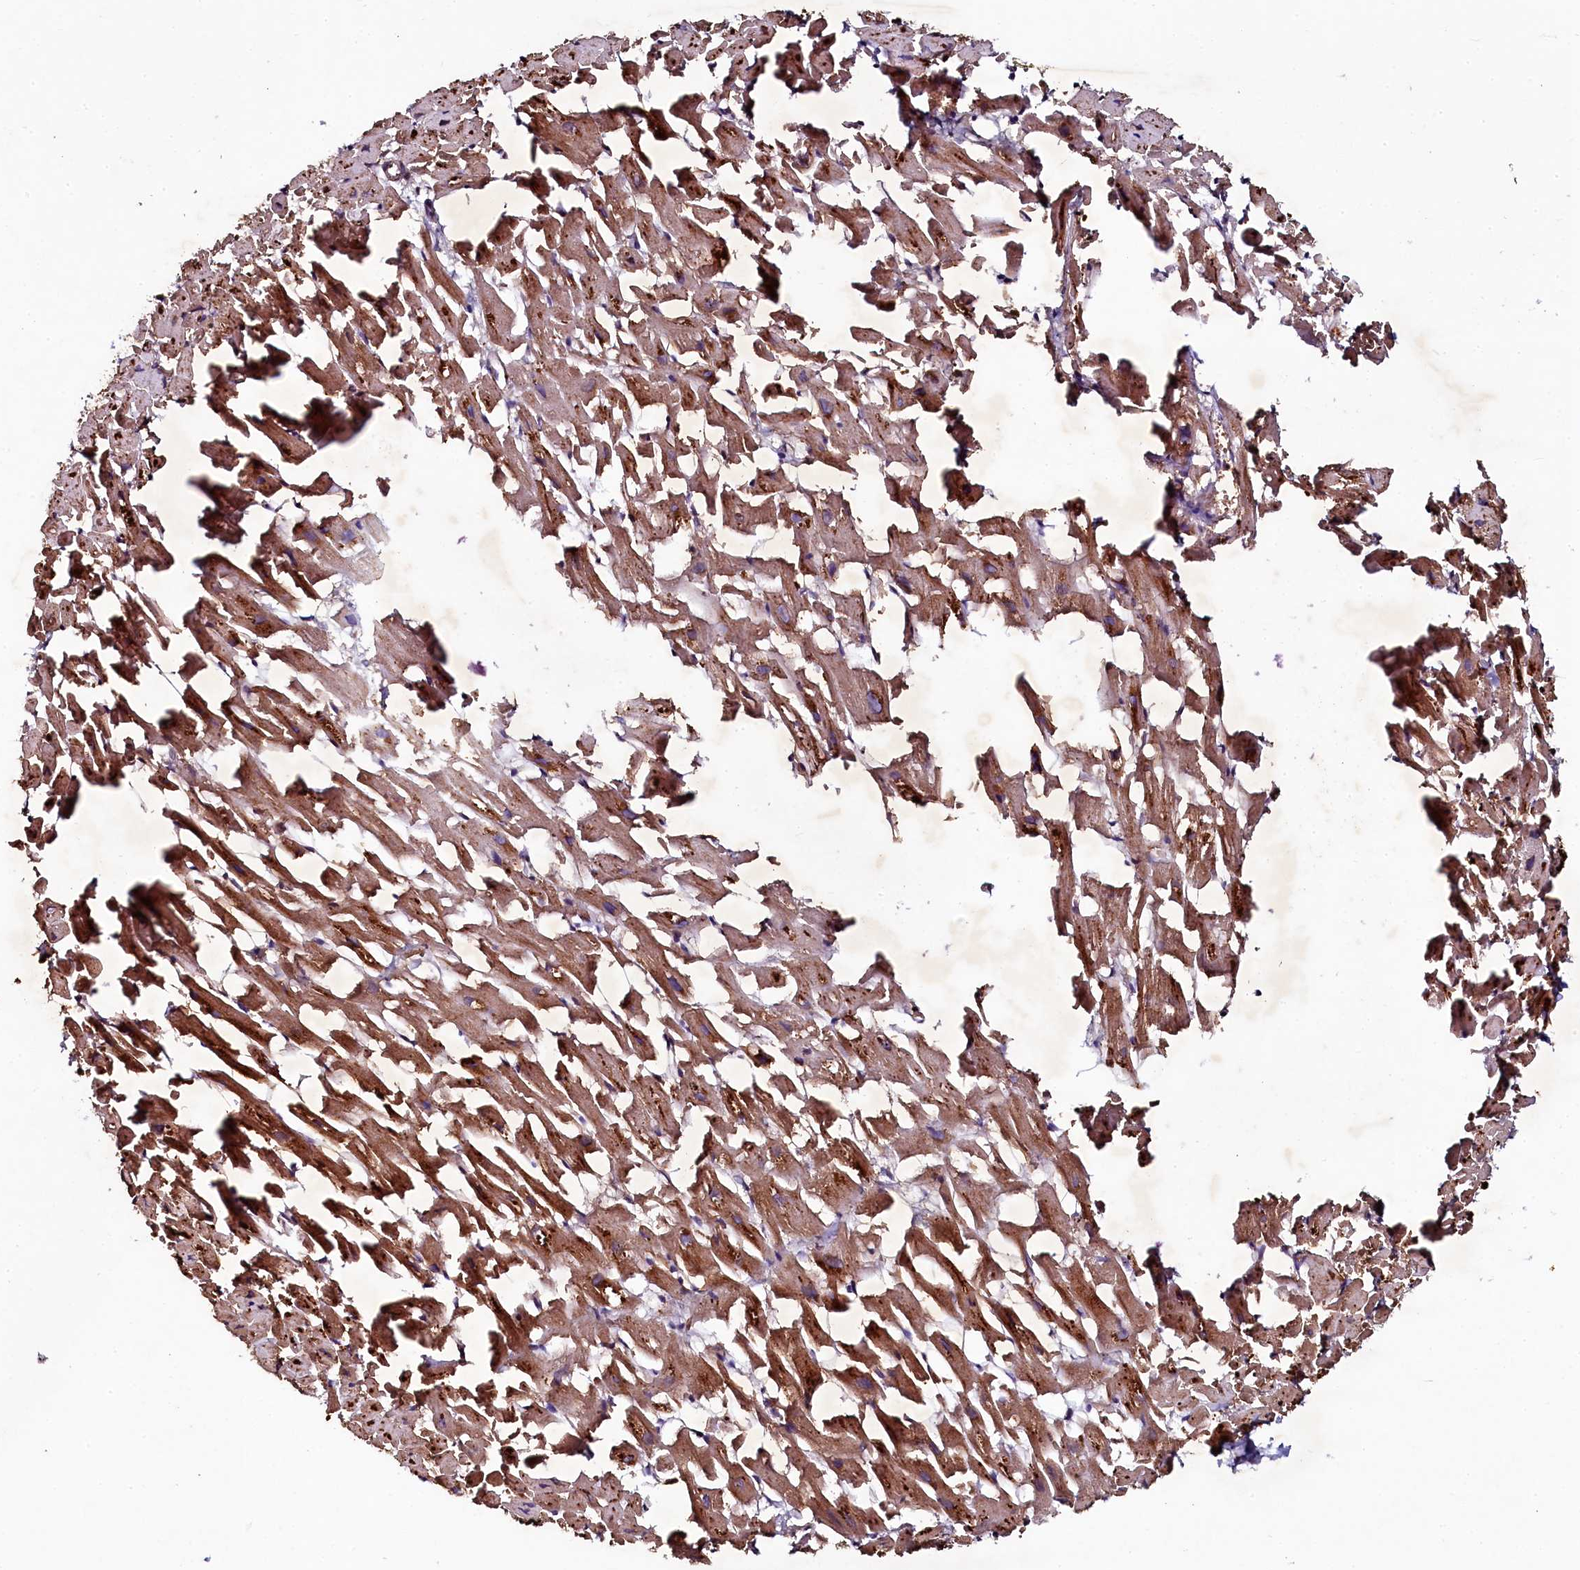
{"staining": {"intensity": "moderate", "quantity": ">75%", "location": "cytoplasmic/membranous"}, "tissue": "heart muscle", "cell_type": "Cardiomyocytes", "image_type": "normal", "snomed": [{"axis": "morphology", "description": "Normal tissue, NOS"}, {"axis": "topography", "description": "Heart"}], "caption": "Cardiomyocytes demonstrate medium levels of moderate cytoplasmic/membranous expression in approximately >75% of cells in benign heart muscle. The staining is performed using DAB brown chromogen to label protein expression. The nuclei are counter-stained blue using hematoxylin.", "gene": "SEC24C", "patient": {"sex": "female", "age": 64}}